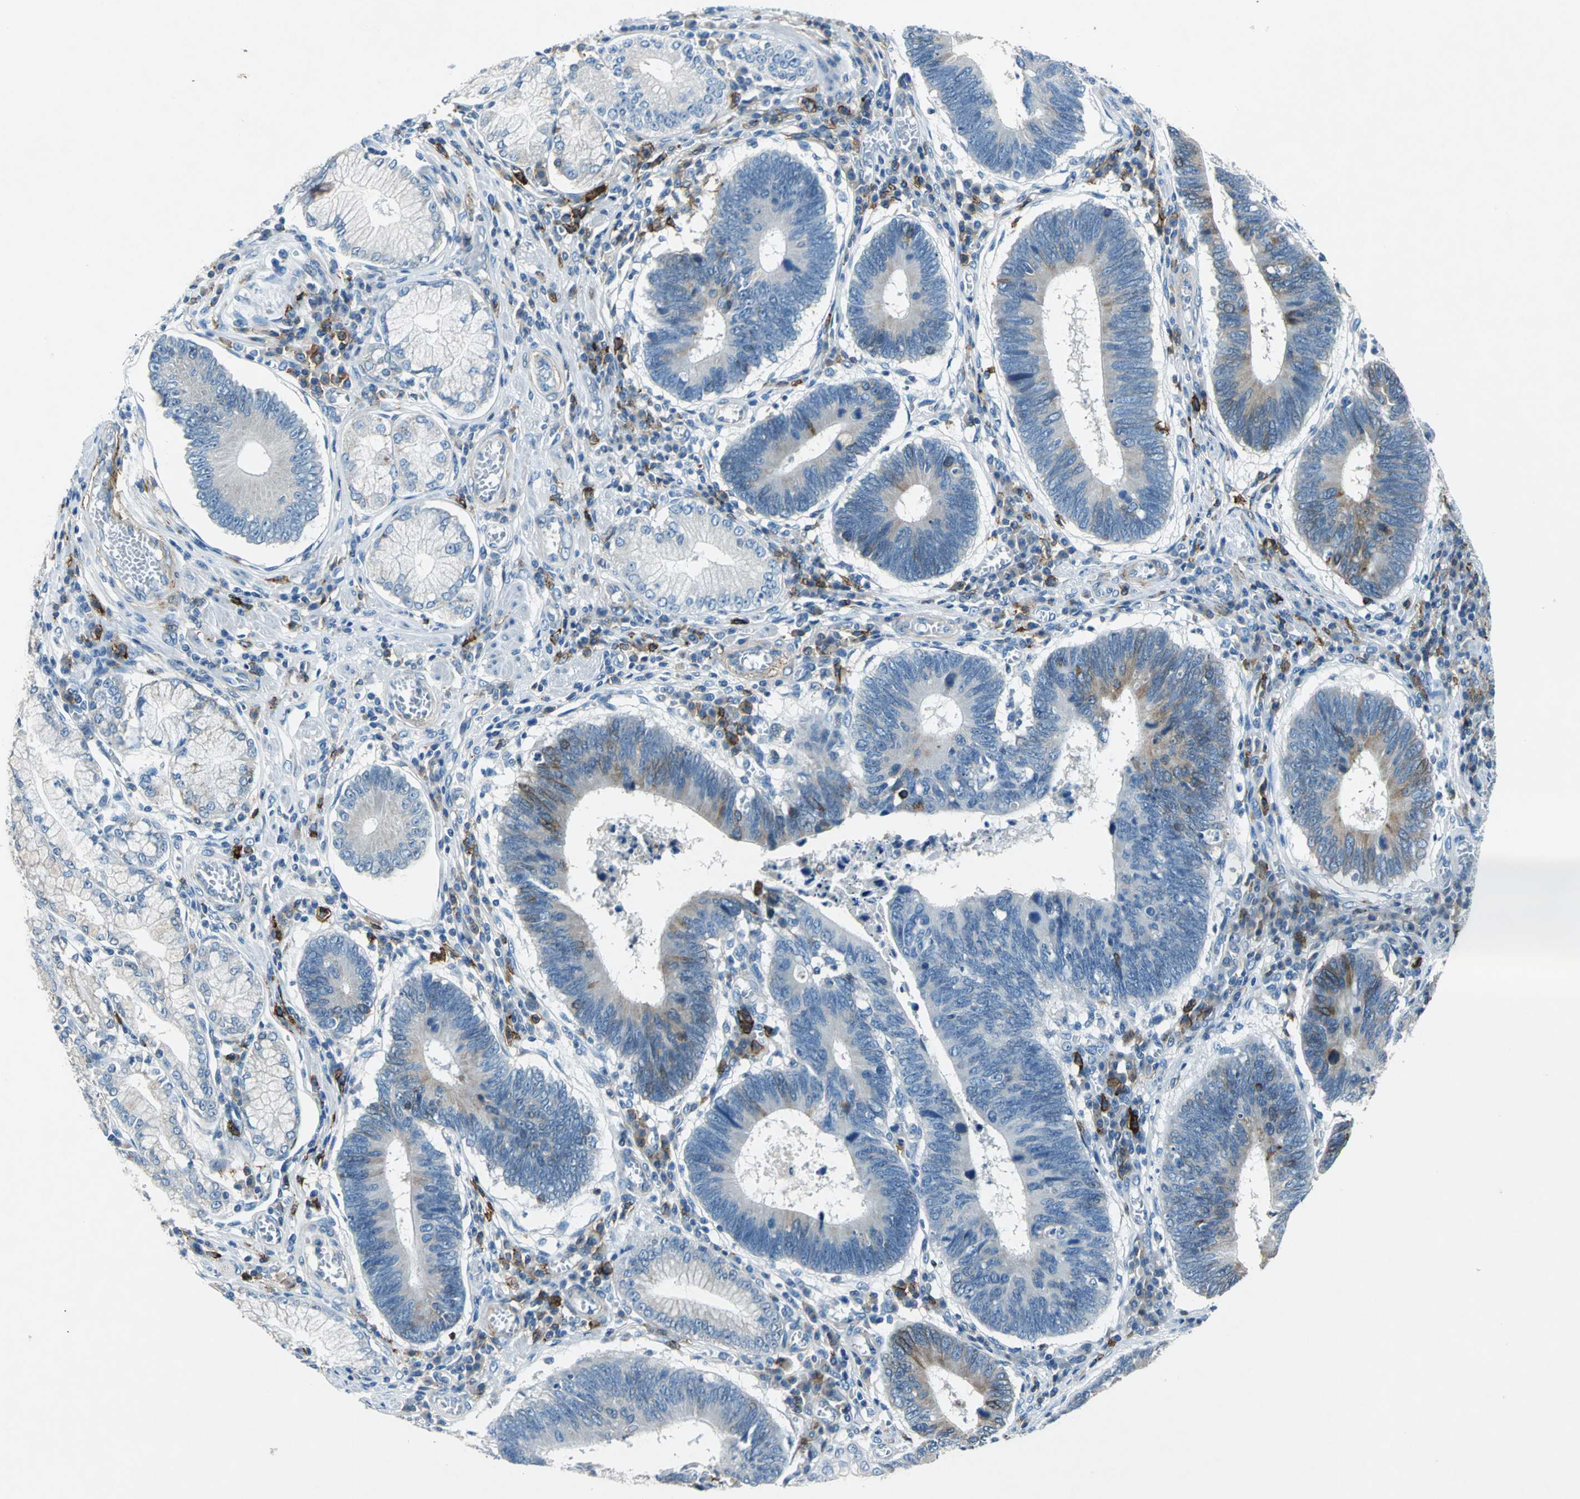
{"staining": {"intensity": "moderate", "quantity": "25%-75%", "location": "cytoplasmic/membranous"}, "tissue": "stomach cancer", "cell_type": "Tumor cells", "image_type": "cancer", "snomed": [{"axis": "morphology", "description": "Adenocarcinoma, NOS"}, {"axis": "topography", "description": "Stomach"}], "caption": "Tumor cells exhibit medium levels of moderate cytoplasmic/membranous positivity in approximately 25%-75% of cells in human stomach cancer.", "gene": "RPS13", "patient": {"sex": "male", "age": 59}}